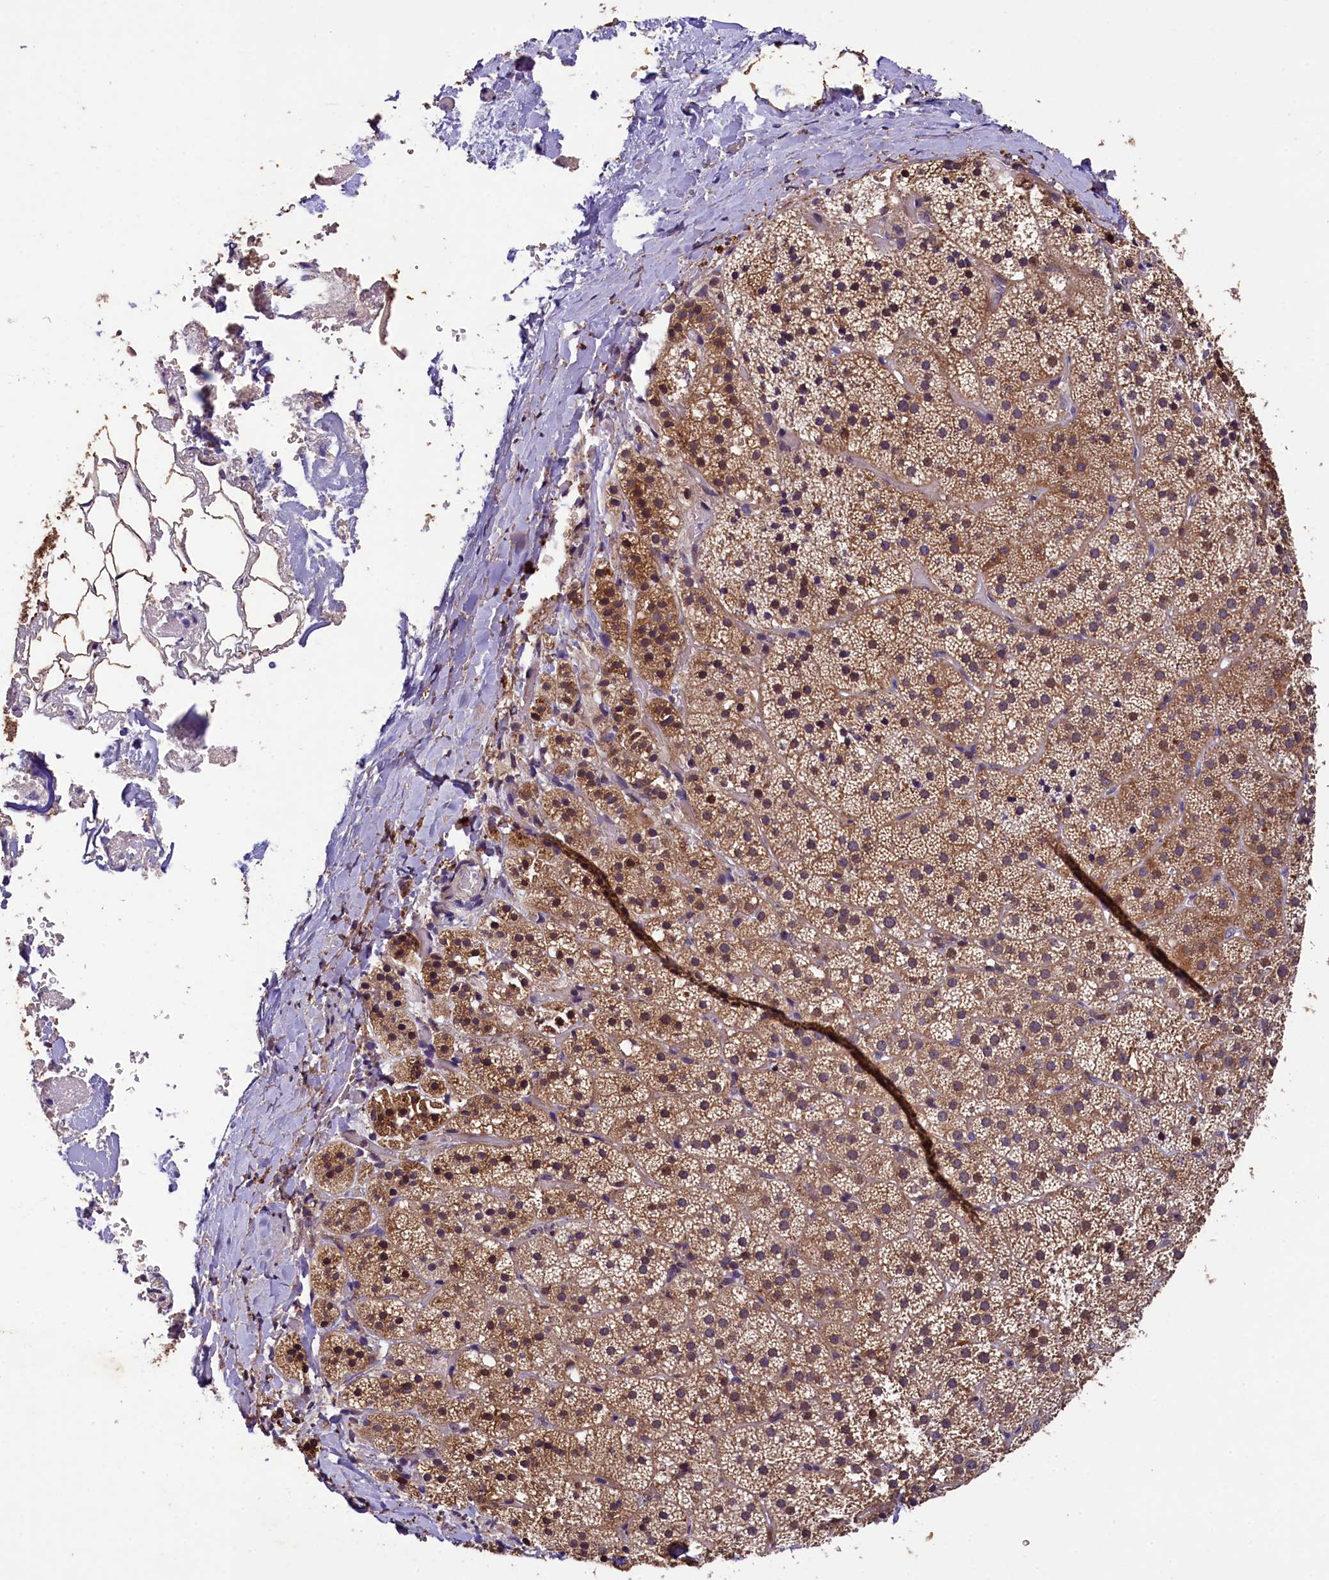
{"staining": {"intensity": "moderate", "quantity": "25%-75%", "location": "cytoplasmic/membranous"}, "tissue": "adrenal gland", "cell_type": "Glandular cells", "image_type": "normal", "snomed": [{"axis": "morphology", "description": "Normal tissue, NOS"}, {"axis": "topography", "description": "Adrenal gland"}], "caption": "A high-resolution photomicrograph shows immunohistochemistry staining of benign adrenal gland, which reveals moderate cytoplasmic/membranous staining in approximately 25%-75% of glandular cells. (Brightfield microscopy of DAB IHC at high magnification).", "gene": "PLXNB1", "patient": {"sex": "female", "age": 44}}